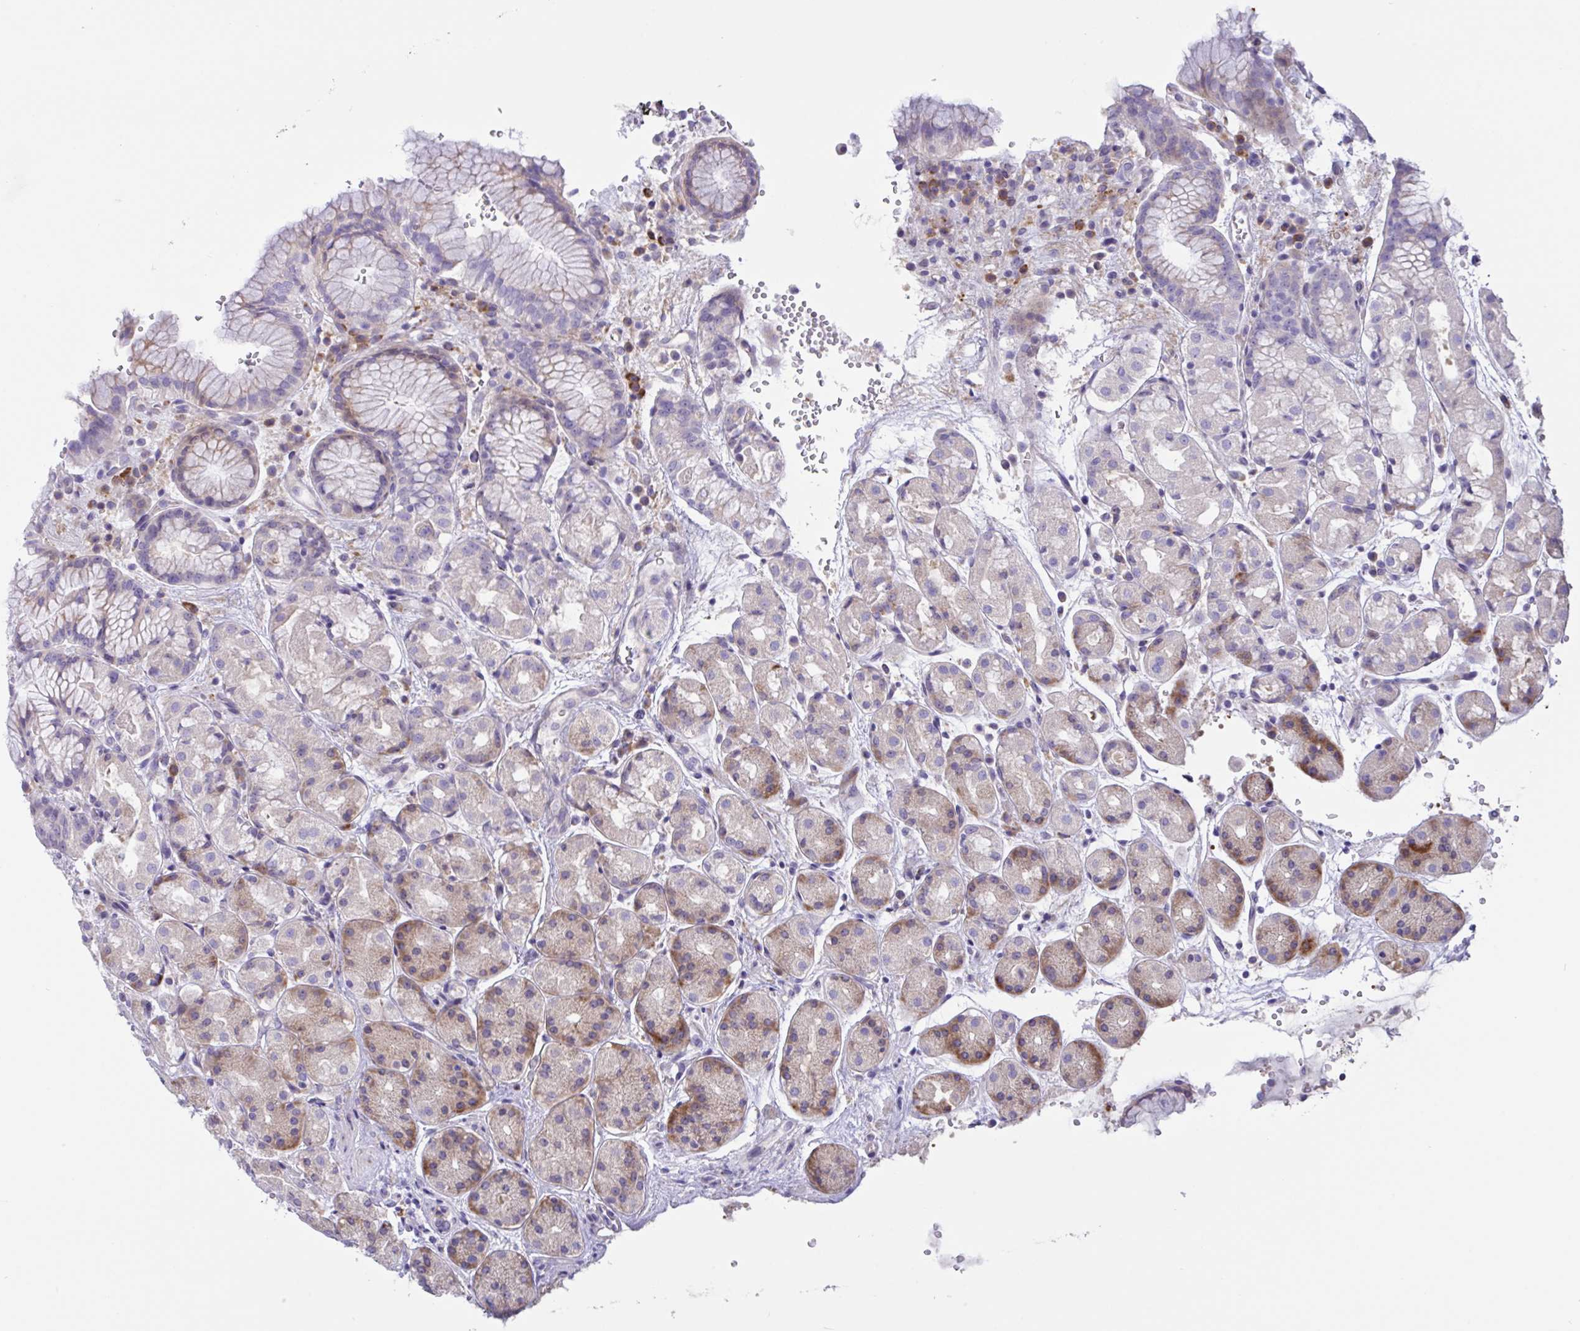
{"staining": {"intensity": "moderate", "quantity": "<25%", "location": "cytoplasmic/membranous"}, "tissue": "stomach", "cell_type": "Glandular cells", "image_type": "normal", "snomed": [{"axis": "morphology", "description": "Normal tissue, NOS"}, {"axis": "topography", "description": "Stomach"}, {"axis": "topography", "description": "Stomach, lower"}], "caption": "Glandular cells reveal low levels of moderate cytoplasmic/membranous staining in about <25% of cells in unremarkable human stomach. (Brightfield microscopy of DAB IHC at high magnification).", "gene": "DSC3", "patient": {"sex": "female", "age": 56}}